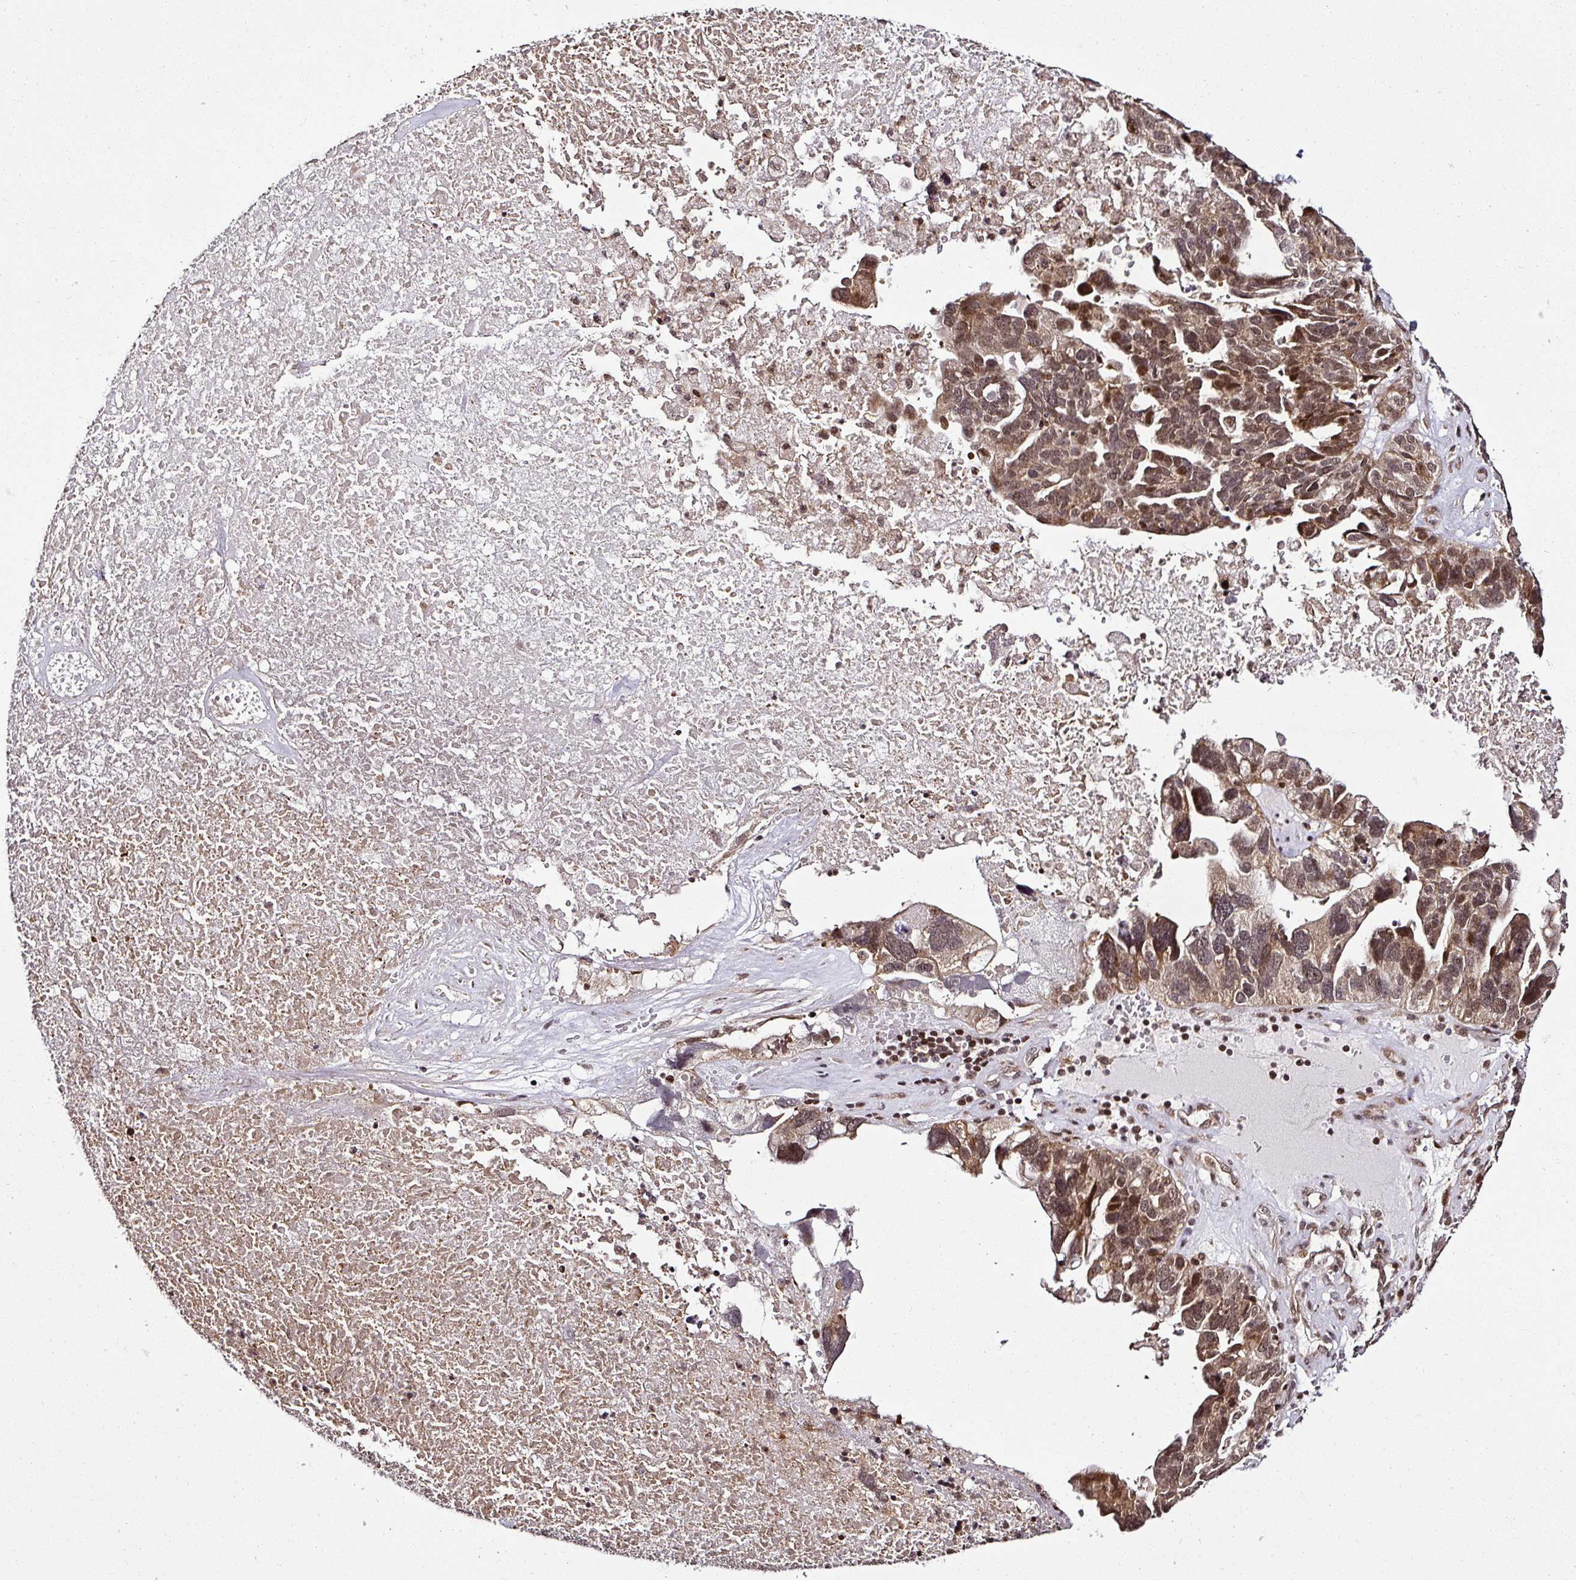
{"staining": {"intensity": "moderate", "quantity": "25%-75%", "location": "cytoplasmic/membranous,nuclear"}, "tissue": "ovarian cancer", "cell_type": "Tumor cells", "image_type": "cancer", "snomed": [{"axis": "morphology", "description": "Cystadenocarcinoma, serous, NOS"}, {"axis": "topography", "description": "Ovary"}], "caption": "Ovarian cancer was stained to show a protein in brown. There is medium levels of moderate cytoplasmic/membranous and nuclear staining in approximately 25%-75% of tumor cells.", "gene": "COPRS", "patient": {"sex": "female", "age": 59}}